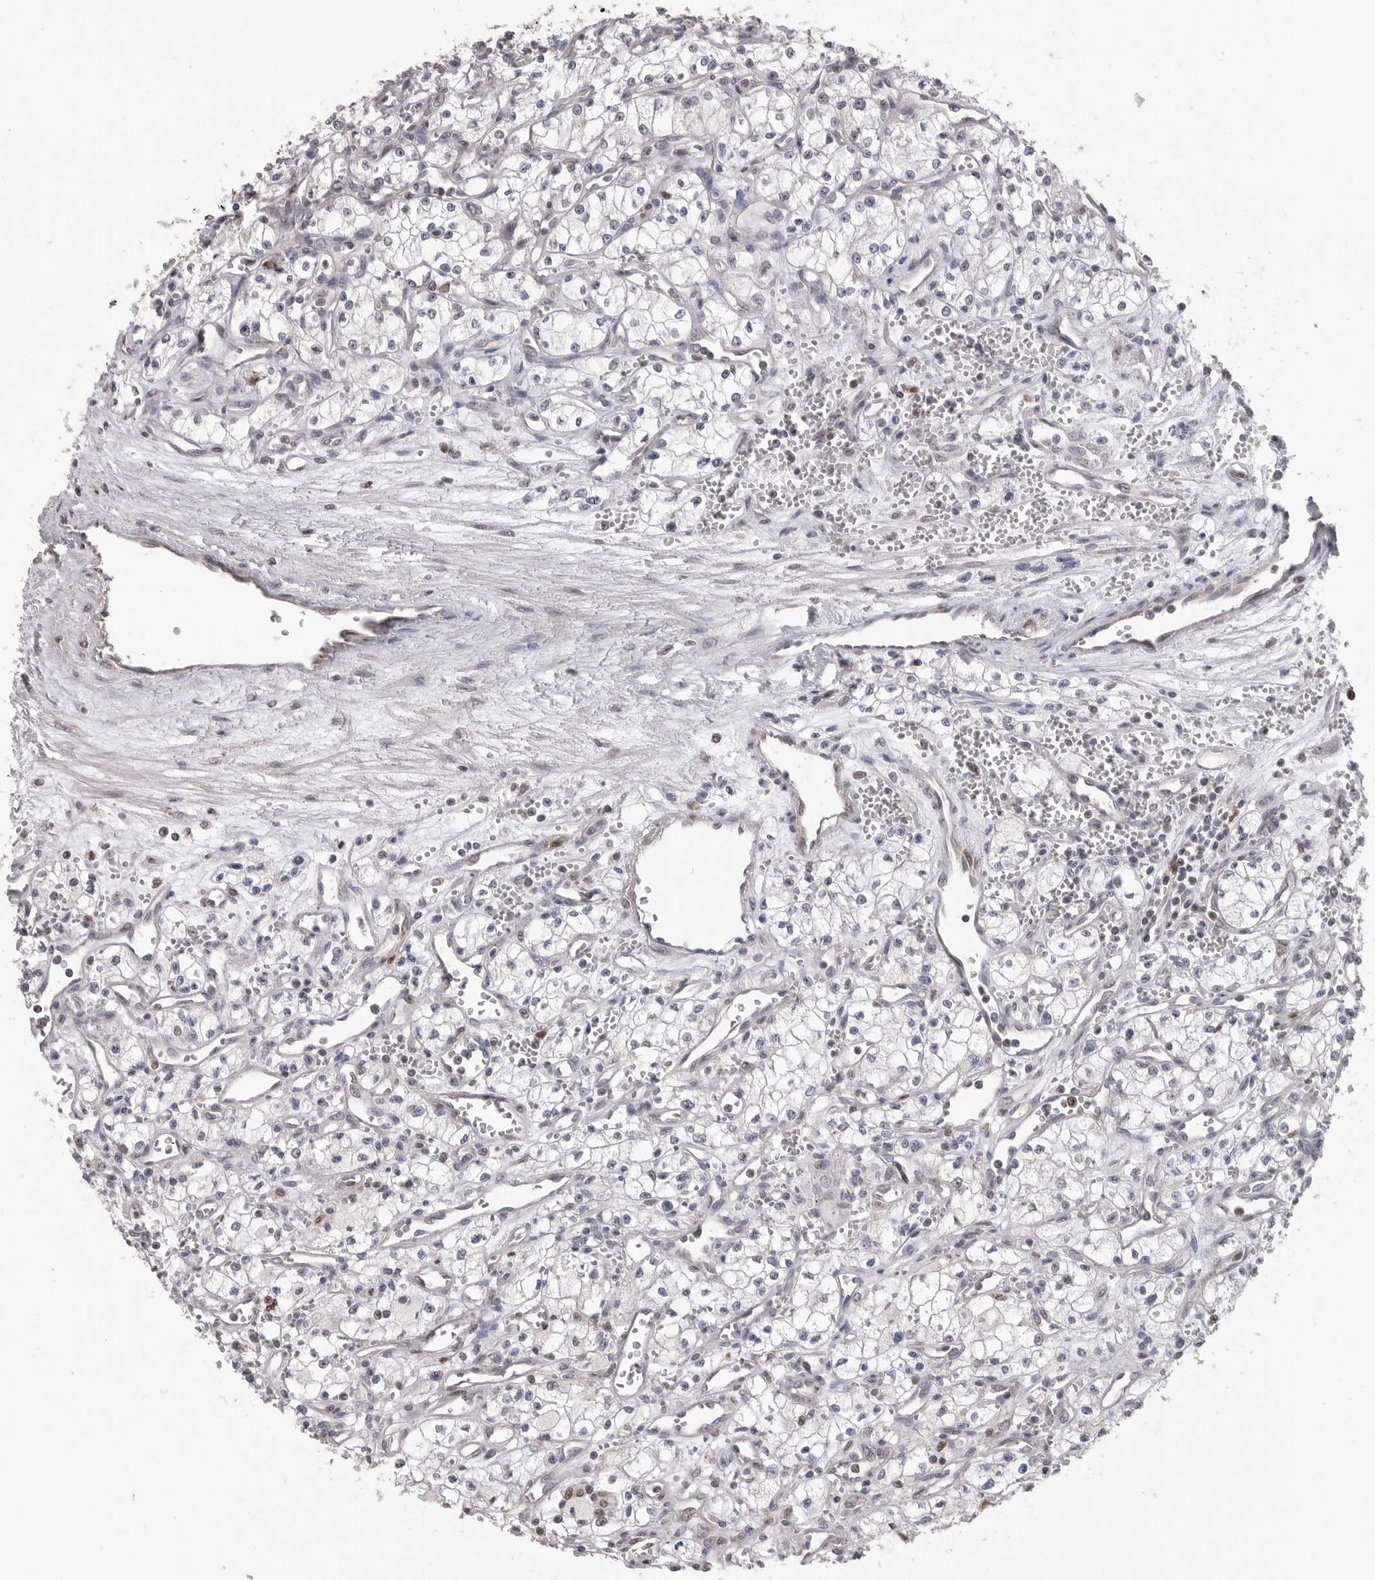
{"staining": {"intensity": "negative", "quantity": "none", "location": "none"}, "tissue": "renal cancer", "cell_type": "Tumor cells", "image_type": "cancer", "snomed": [{"axis": "morphology", "description": "Adenocarcinoma, NOS"}, {"axis": "topography", "description": "Kidney"}], "caption": "Immunohistochemistry (IHC) photomicrograph of neoplastic tissue: renal cancer (adenocarcinoma) stained with DAB (3,3'-diaminobenzidine) demonstrates no significant protein positivity in tumor cells.", "gene": "SMARCC1", "patient": {"sex": "male", "age": 59}}